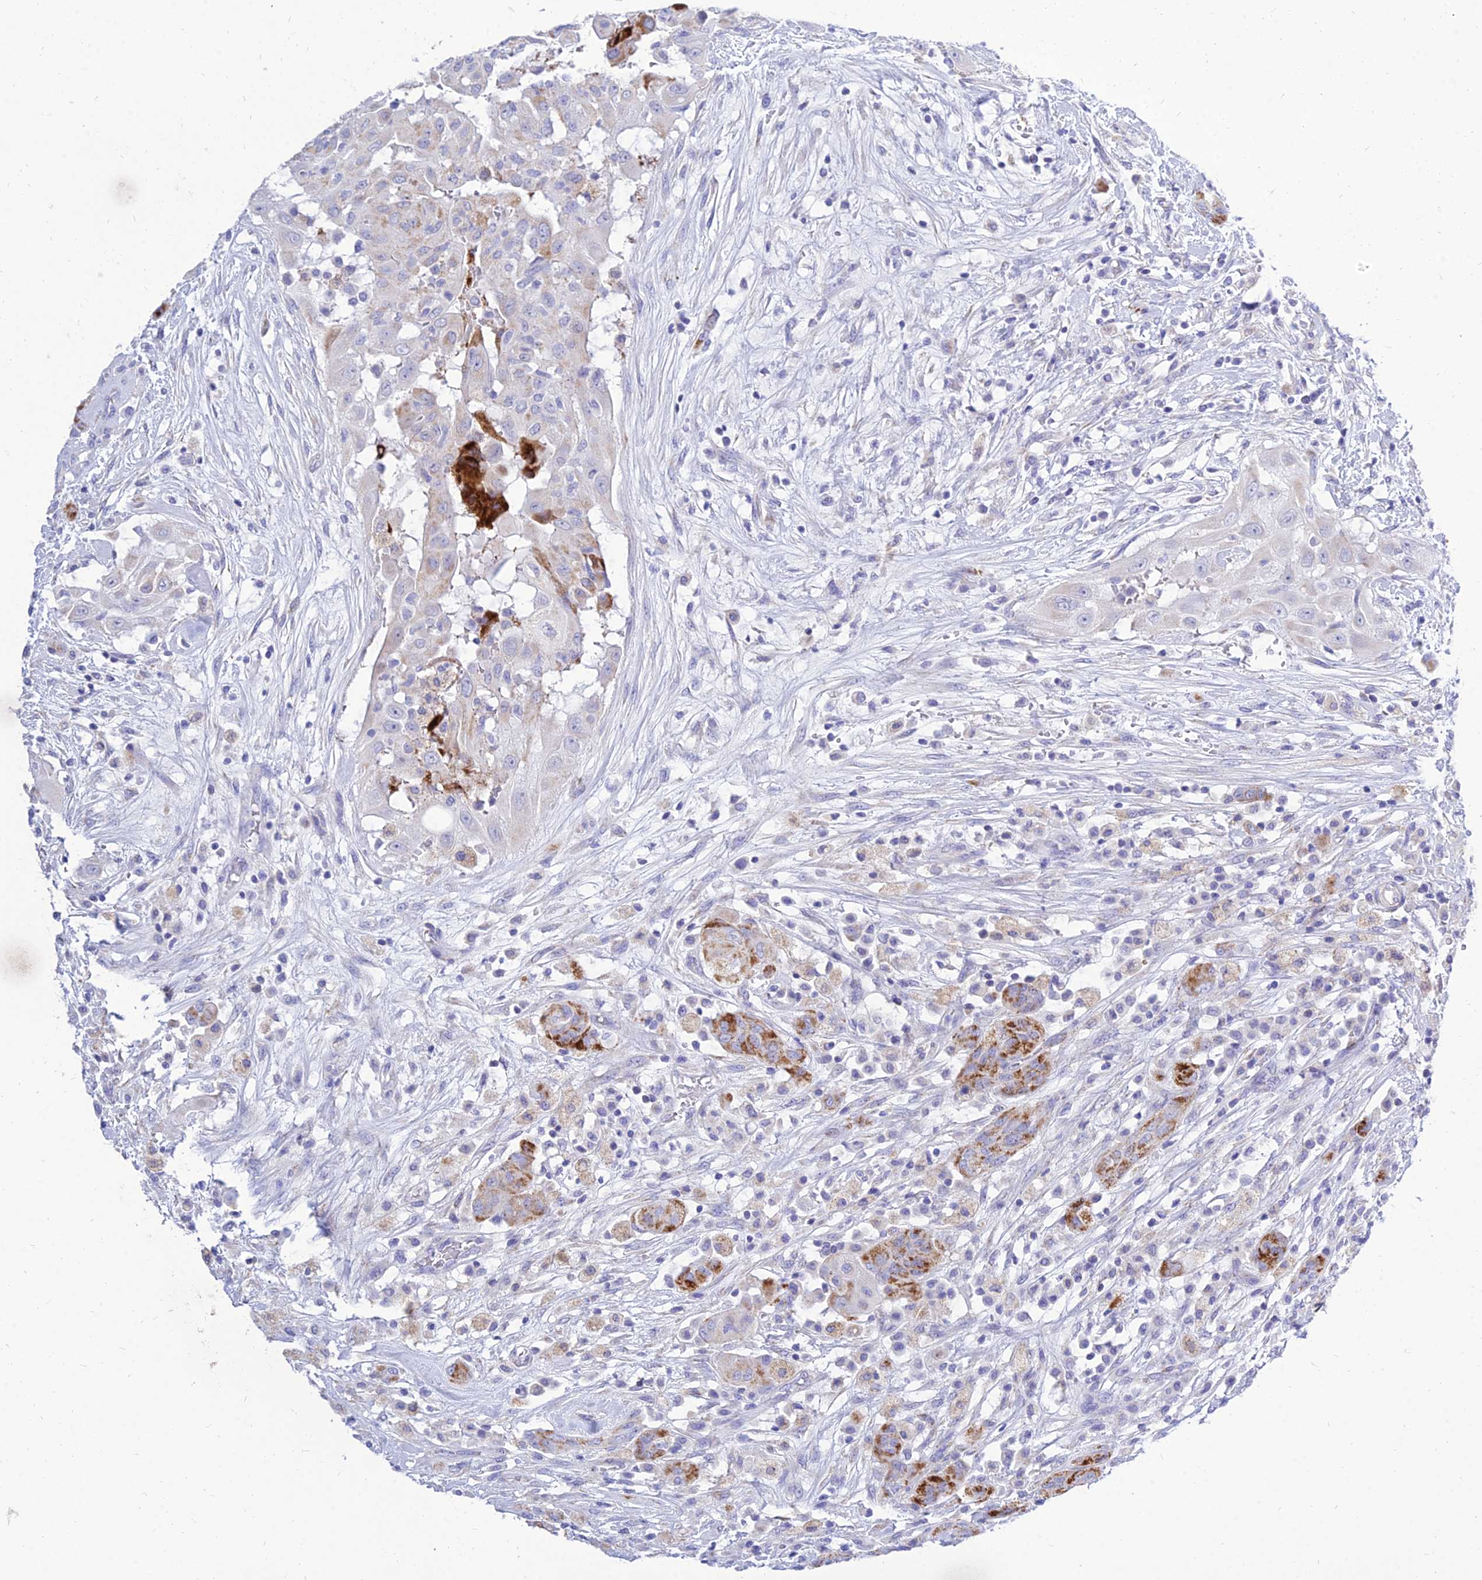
{"staining": {"intensity": "strong", "quantity": "25%-75%", "location": "cytoplasmic/membranous"}, "tissue": "thyroid cancer", "cell_type": "Tumor cells", "image_type": "cancer", "snomed": [{"axis": "morphology", "description": "Papillary adenocarcinoma, NOS"}, {"axis": "topography", "description": "Thyroid gland"}], "caption": "A brown stain highlights strong cytoplasmic/membranous expression of a protein in human thyroid cancer tumor cells.", "gene": "PKN3", "patient": {"sex": "female", "age": 59}}